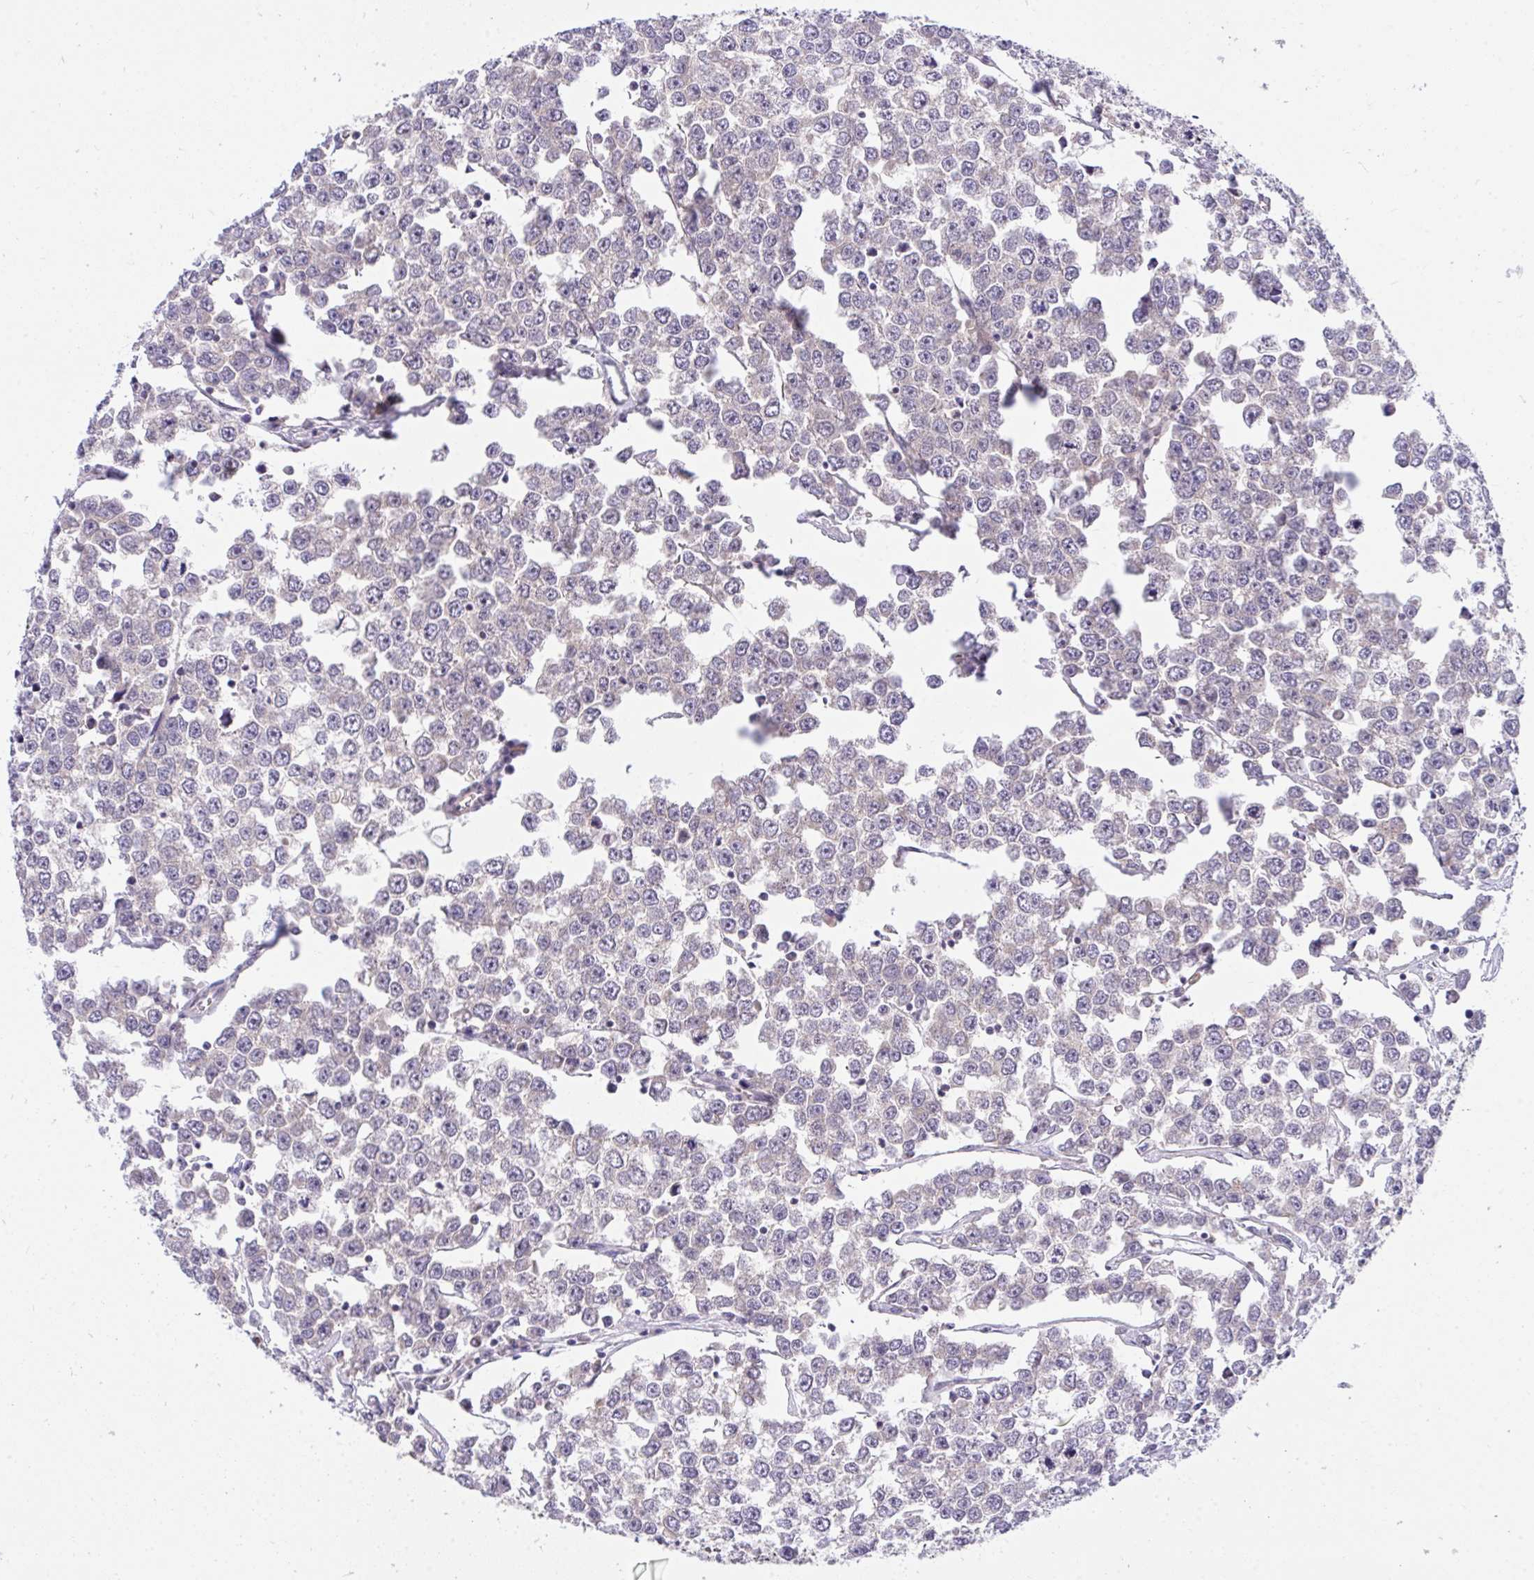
{"staining": {"intensity": "weak", "quantity": "<25%", "location": "cytoplasmic/membranous"}, "tissue": "testis cancer", "cell_type": "Tumor cells", "image_type": "cancer", "snomed": [{"axis": "morphology", "description": "Seminoma, NOS"}, {"axis": "morphology", "description": "Carcinoma, Embryonal, NOS"}, {"axis": "topography", "description": "Testis"}], "caption": "High magnification brightfield microscopy of testis cancer stained with DAB (3,3'-diaminobenzidine) (brown) and counterstained with hematoxylin (blue): tumor cells show no significant staining.", "gene": "C19orf54", "patient": {"sex": "male", "age": 52}}